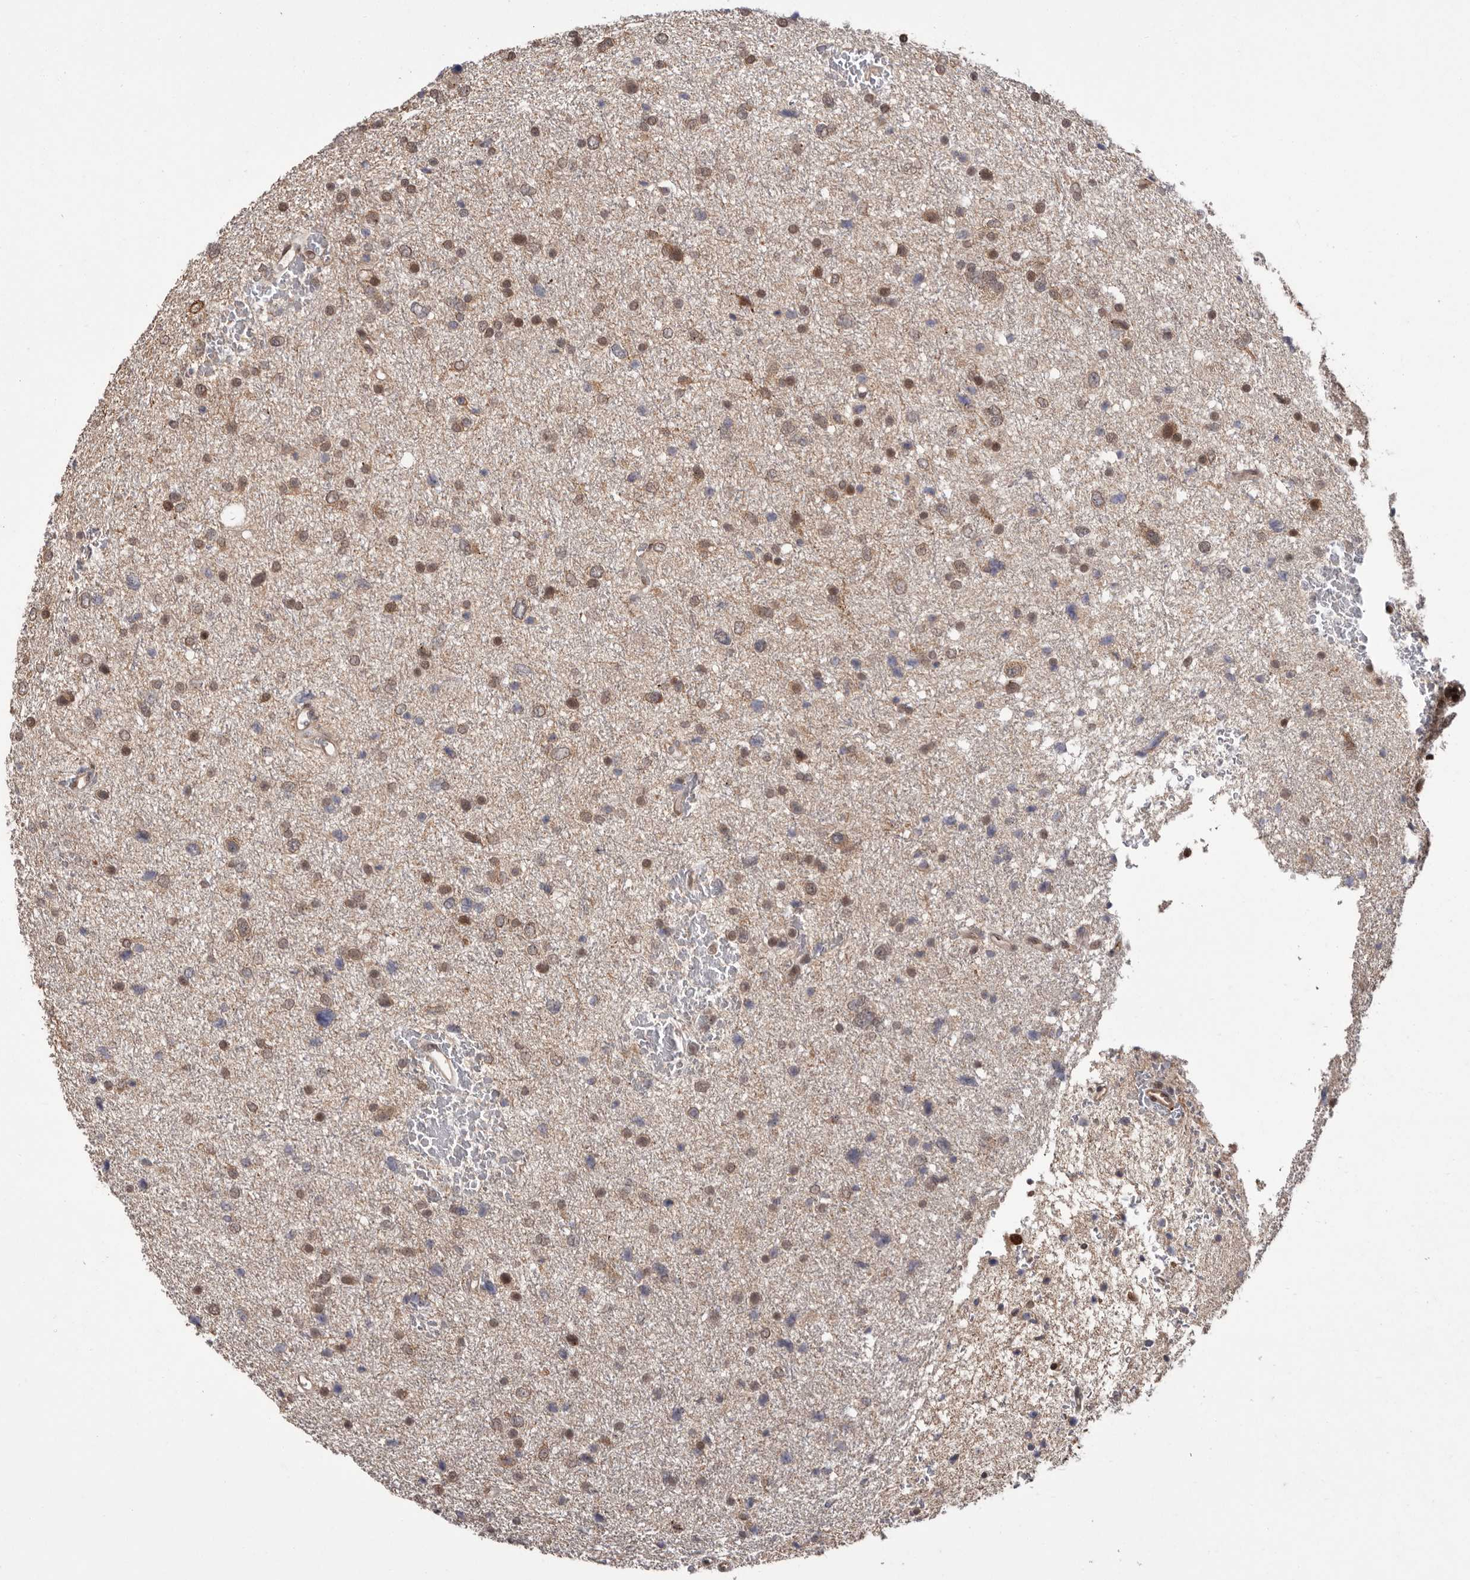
{"staining": {"intensity": "moderate", "quantity": "25%-75%", "location": "cytoplasmic/membranous,nuclear"}, "tissue": "glioma", "cell_type": "Tumor cells", "image_type": "cancer", "snomed": [{"axis": "morphology", "description": "Glioma, malignant, Low grade"}, {"axis": "topography", "description": "Brain"}], "caption": "DAB immunohistochemical staining of glioma reveals moderate cytoplasmic/membranous and nuclear protein positivity in approximately 25%-75% of tumor cells.", "gene": "LRGUK", "patient": {"sex": "female", "age": 37}}